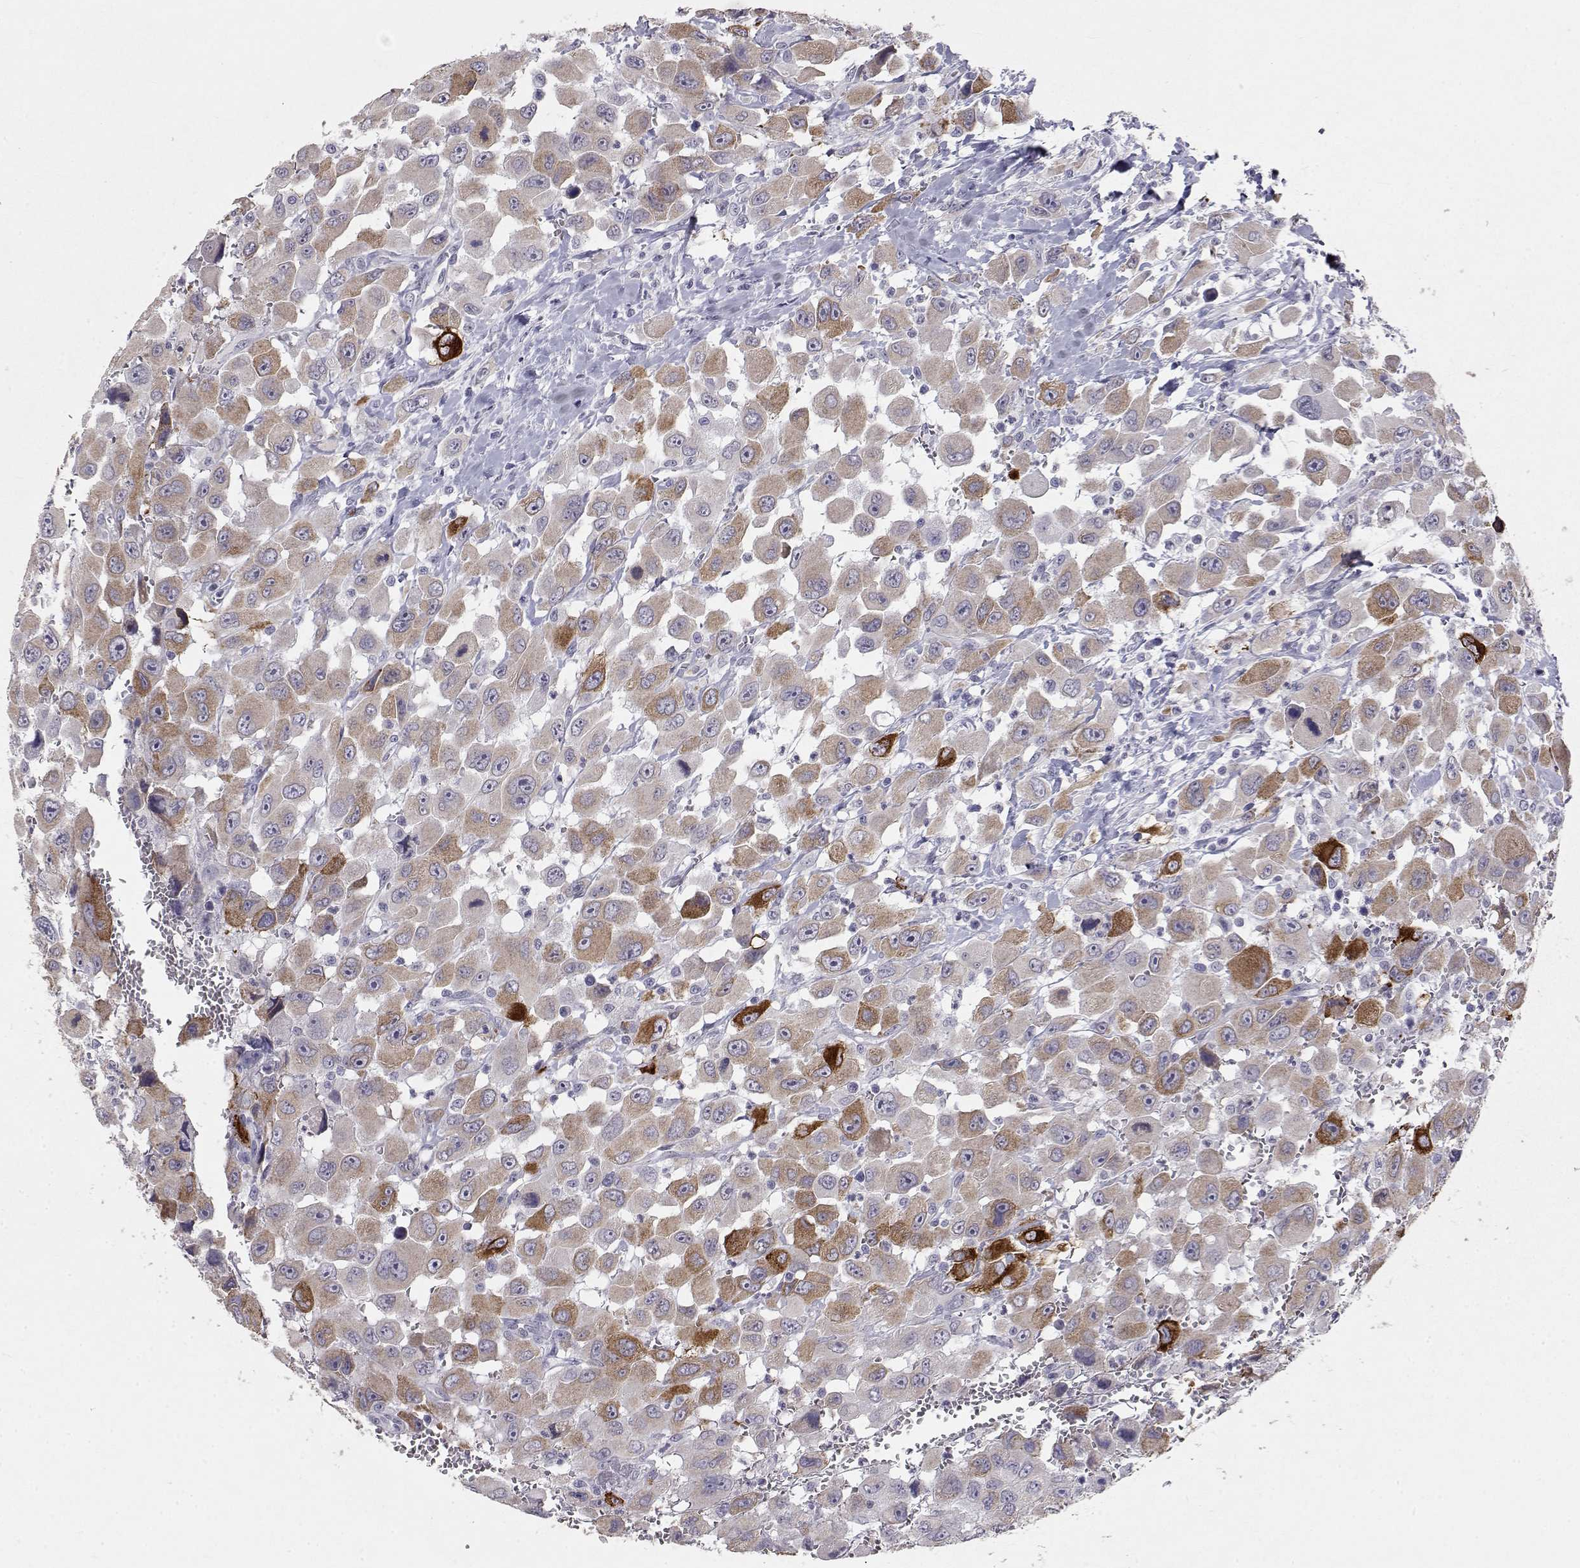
{"staining": {"intensity": "strong", "quantity": "<25%", "location": "cytoplasmic/membranous"}, "tissue": "head and neck cancer", "cell_type": "Tumor cells", "image_type": "cancer", "snomed": [{"axis": "morphology", "description": "Squamous cell carcinoma, NOS"}, {"axis": "morphology", "description": "Squamous cell carcinoma, metastatic, NOS"}, {"axis": "topography", "description": "Oral tissue"}, {"axis": "topography", "description": "Head-Neck"}], "caption": "Head and neck cancer (squamous cell carcinoma) tissue shows strong cytoplasmic/membranous staining in approximately <25% of tumor cells", "gene": "LAMB3", "patient": {"sex": "female", "age": 85}}